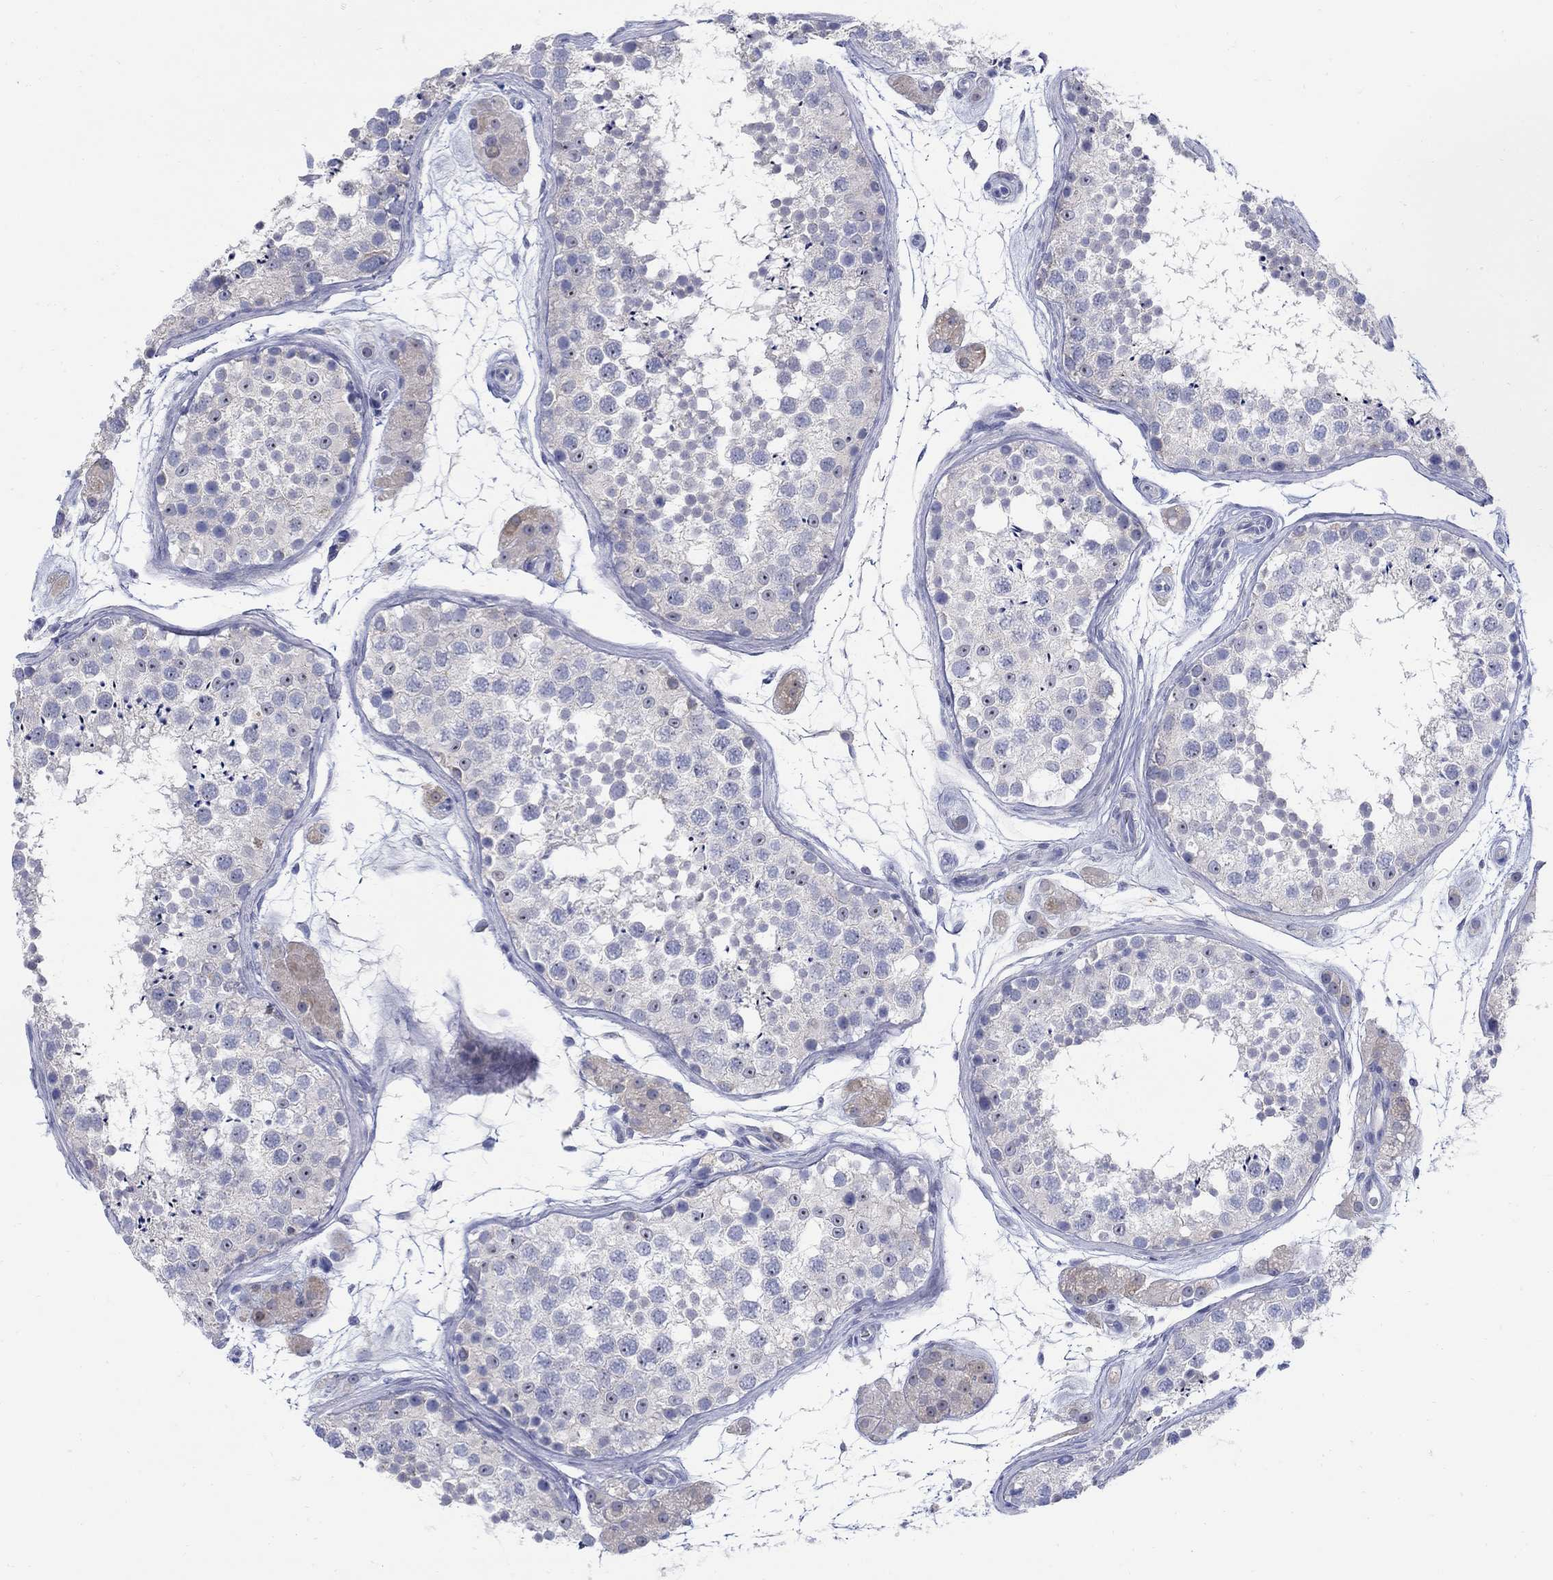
{"staining": {"intensity": "negative", "quantity": "none", "location": "none"}, "tissue": "testis", "cell_type": "Cells in seminiferous ducts", "image_type": "normal", "snomed": [{"axis": "morphology", "description": "Normal tissue, NOS"}, {"axis": "topography", "description": "Testis"}], "caption": "This micrograph is of unremarkable testis stained with IHC to label a protein in brown with the nuclei are counter-stained blue. There is no positivity in cells in seminiferous ducts. (IHC, brightfield microscopy, high magnification).", "gene": "REEP2", "patient": {"sex": "male", "age": 41}}